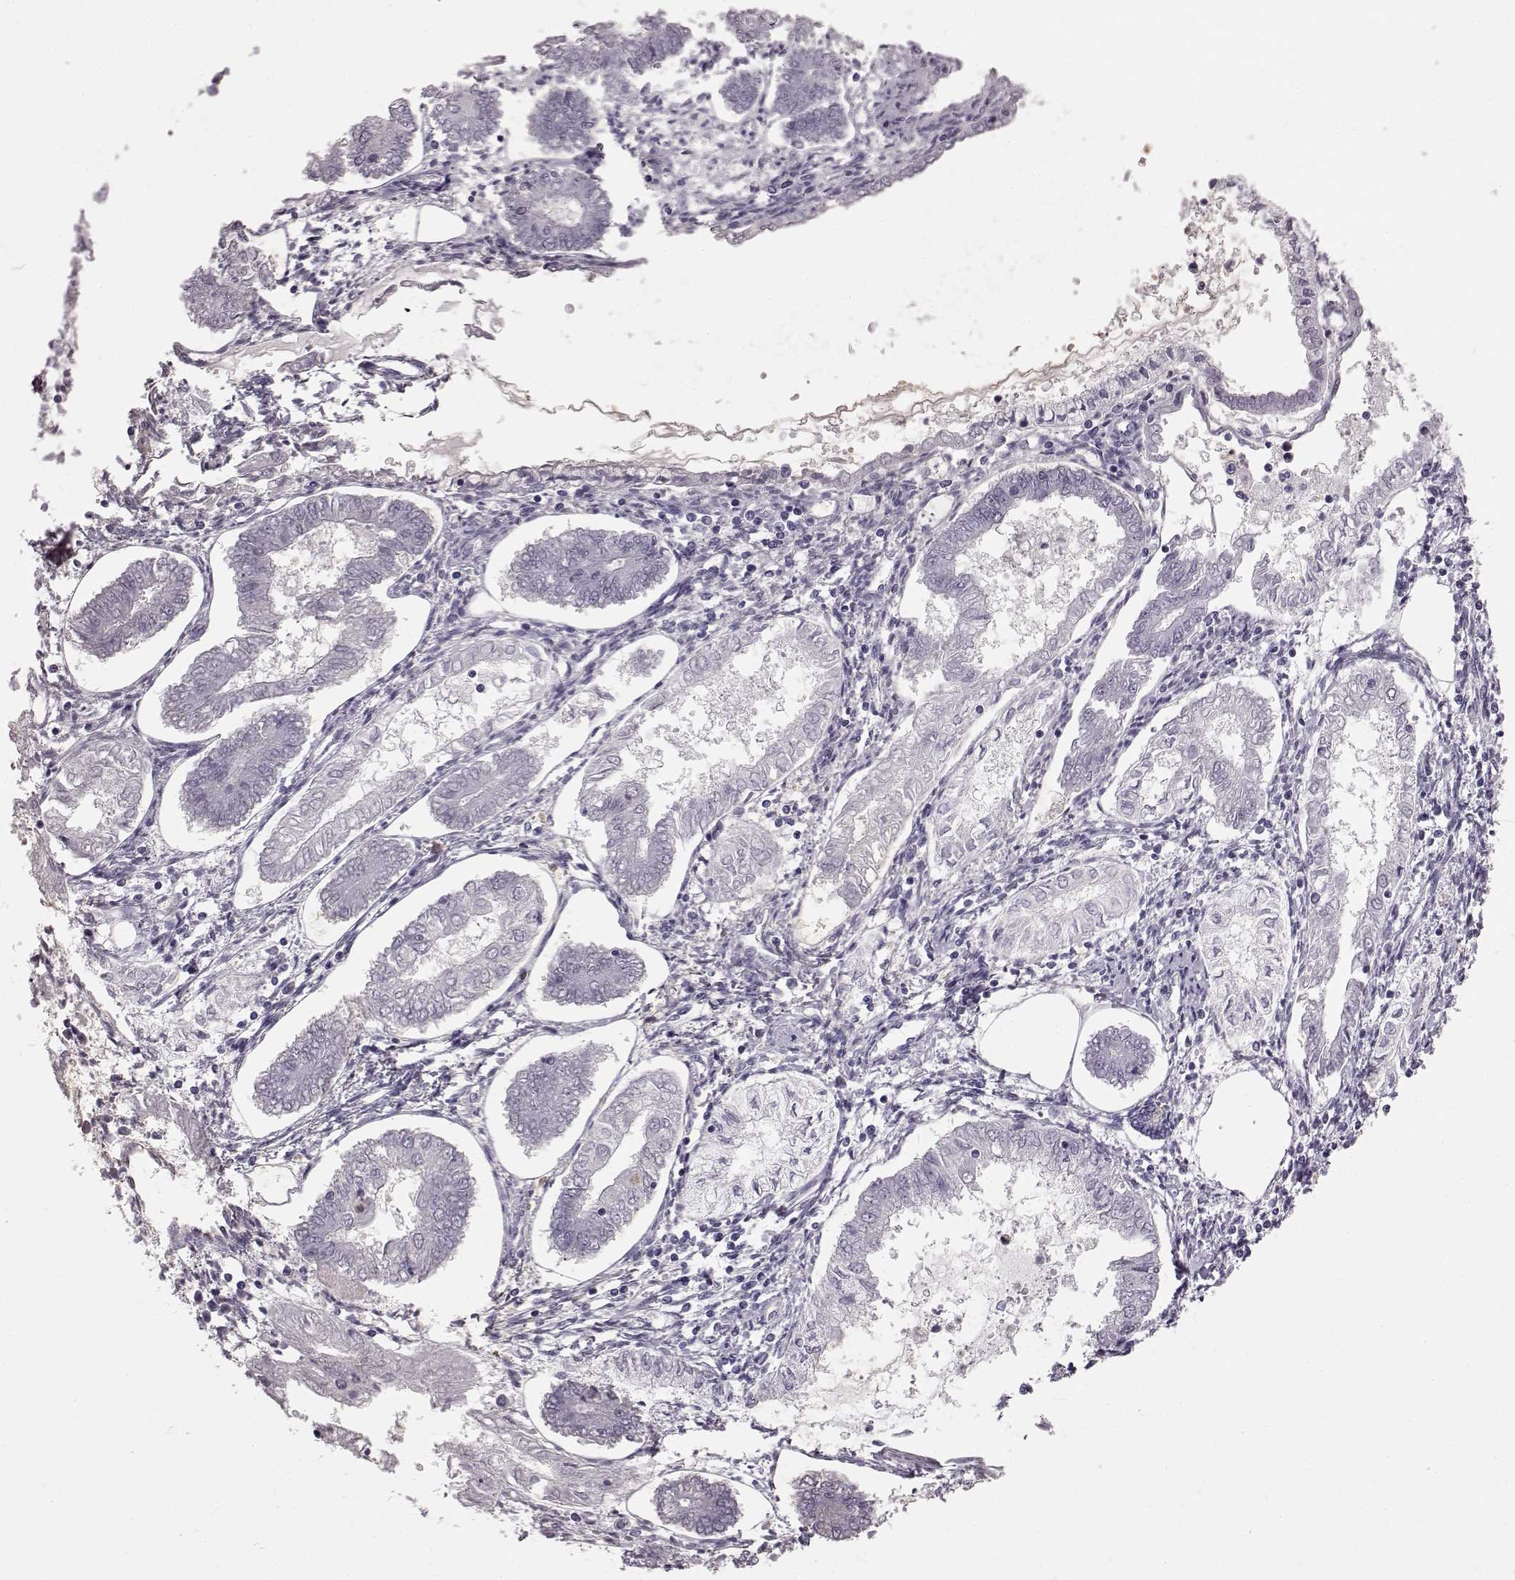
{"staining": {"intensity": "negative", "quantity": "none", "location": "none"}, "tissue": "endometrial cancer", "cell_type": "Tumor cells", "image_type": "cancer", "snomed": [{"axis": "morphology", "description": "Adenocarcinoma, NOS"}, {"axis": "topography", "description": "Endometrium"}], "caption": "IHC of endometrial adenocarcinoma displays no staining in tumor cells.", "gene": "FUT4", "patient": {"sex": "female", "age": 68}}